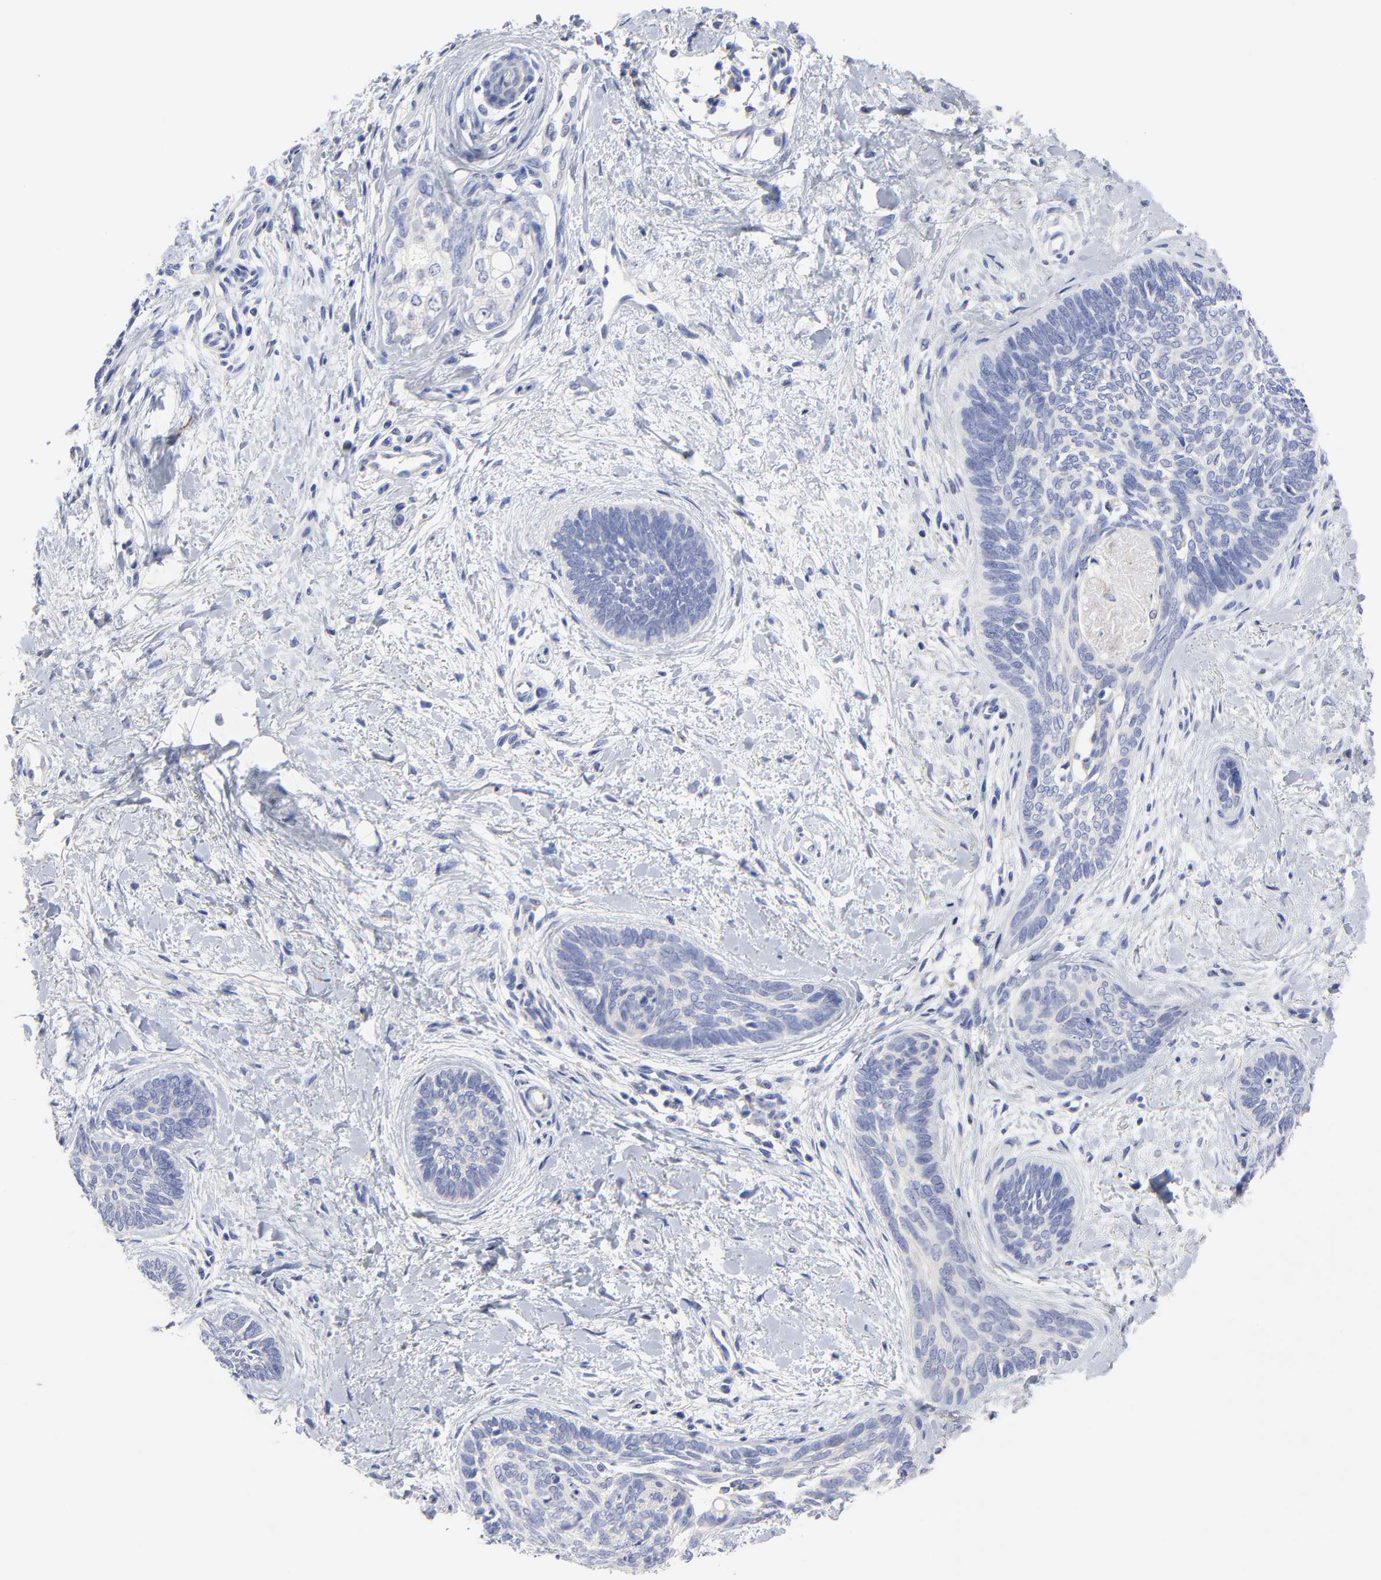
{"staining": {"intensity": "negative", "quantity": "none", "location": "none"}, "tissue": "skin cancer", "cell_type": "Tumor cells", "image_type": "cancer", "snomed": [{"axis": "morphology", "description": "Basal cell carcinoma"}, {"axis": "topography", "description": "Skin"}], "caption": "Tumor cells show no significant protein expression in skin cancer (basal cell carcinoma). Nuclei are stained in blue.", "gene": "FBXO10", "patient": {"sex": "female", "age": 81}}